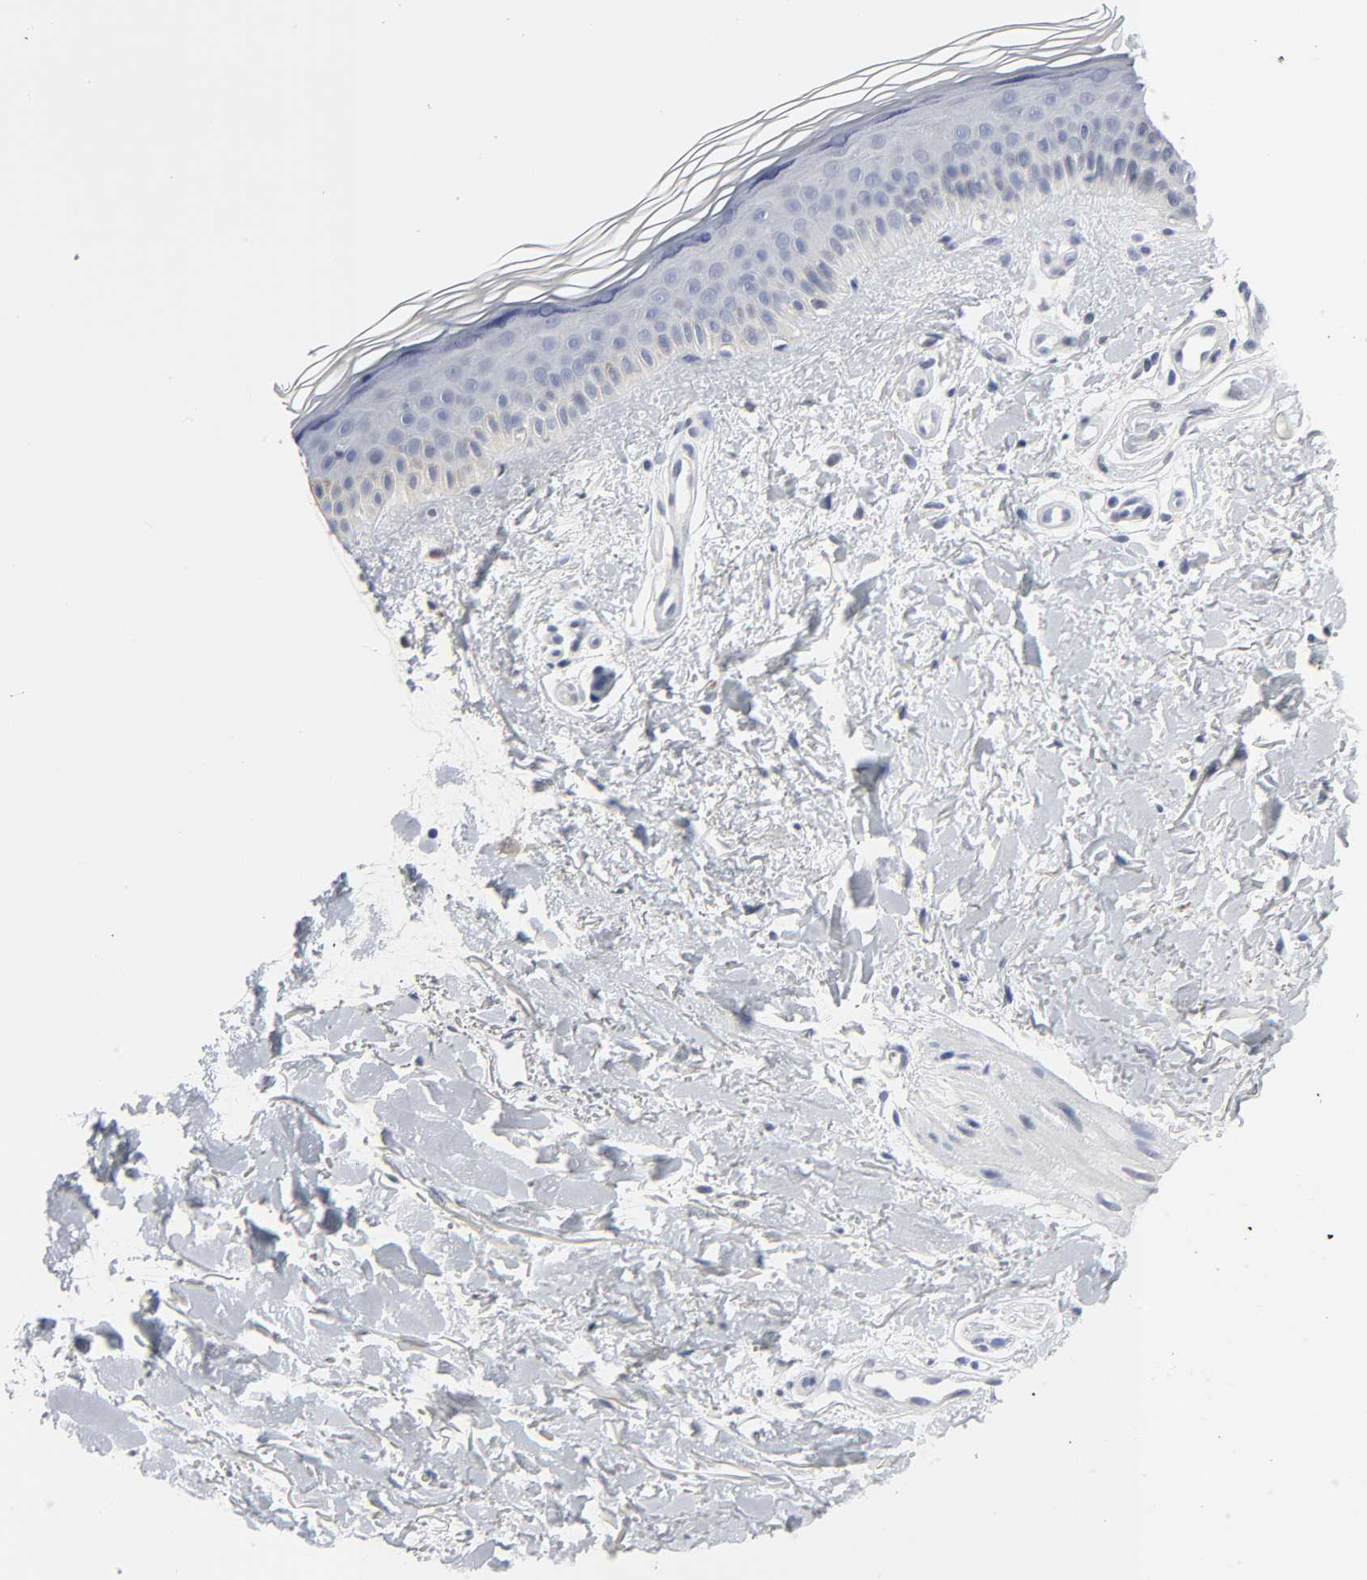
{"staining": {"intensity": "negative", "quantity": "none", "location": "none"}, "tissue": "skin", "cell_type": "Fibroblasts", "image_type": "normal", "snomed": [{"axis": "morphology", "description": "Normal tissue, NOS"}, {"axis": "topography", "description": "Skin"}], "caption": "Immunohistochemical staining of normal human skin displays no significant staining in fibroblasts.", "gene": "SALL2", "patient": {"sex": "female", "age": 19}}